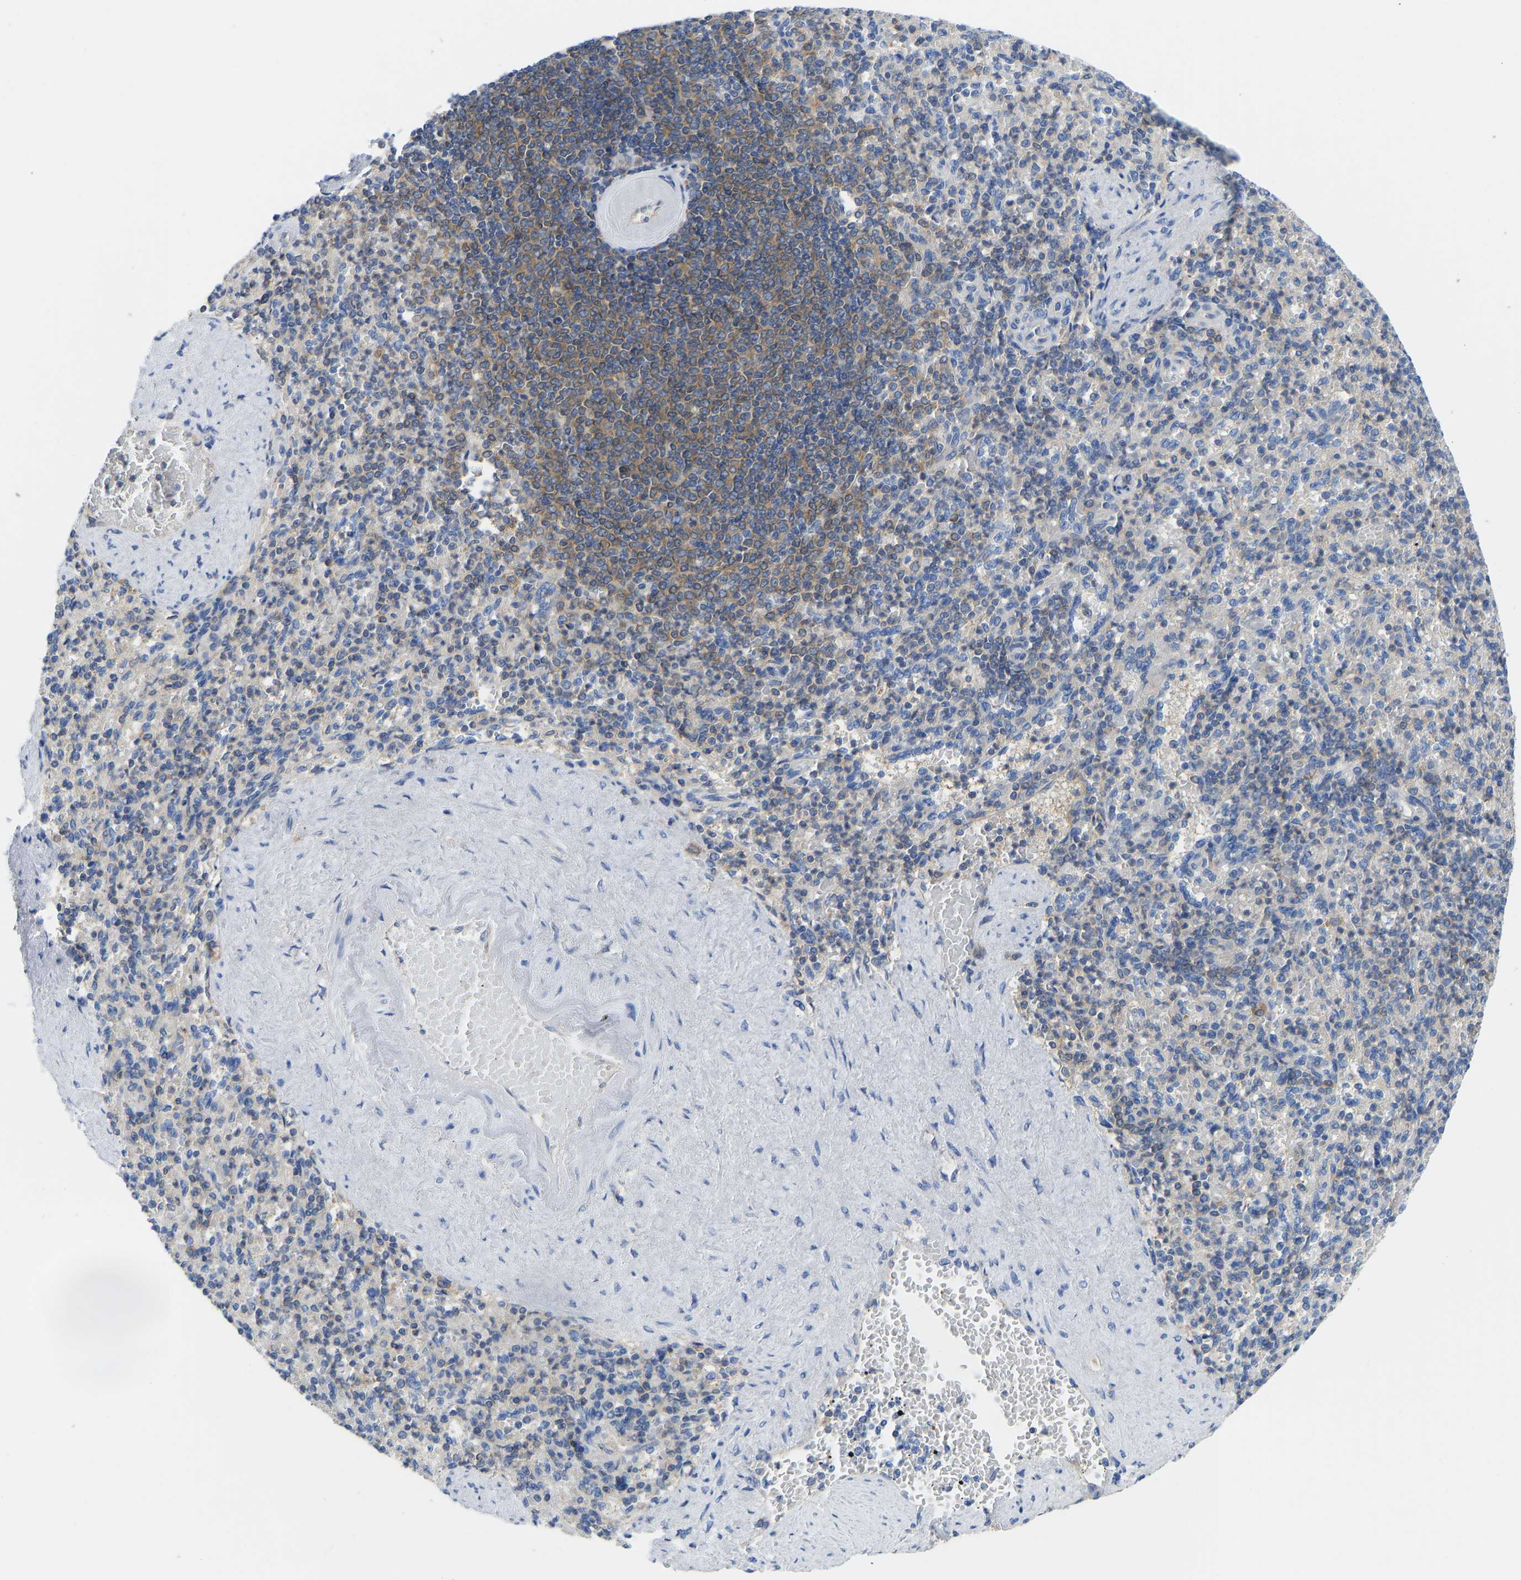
{"staining": {"intensity": "negative", "quantity": "none", "location": "none"}, "tissue": "spleen", "cell_type": "Cells in red pulp", "image_type": "normal", "snomed": [{"axis": "morphology", "description": "Normal tissue, NOS"}, {"axis": "topography", "description": "Spleen"}], "caption": "The immunohistochemistry (IHC) histopathology image has no significant positivity in cells in red pulp of spleen.", "gene": "PPP3CA", "patient": {"sex": "female", "age": 74}}